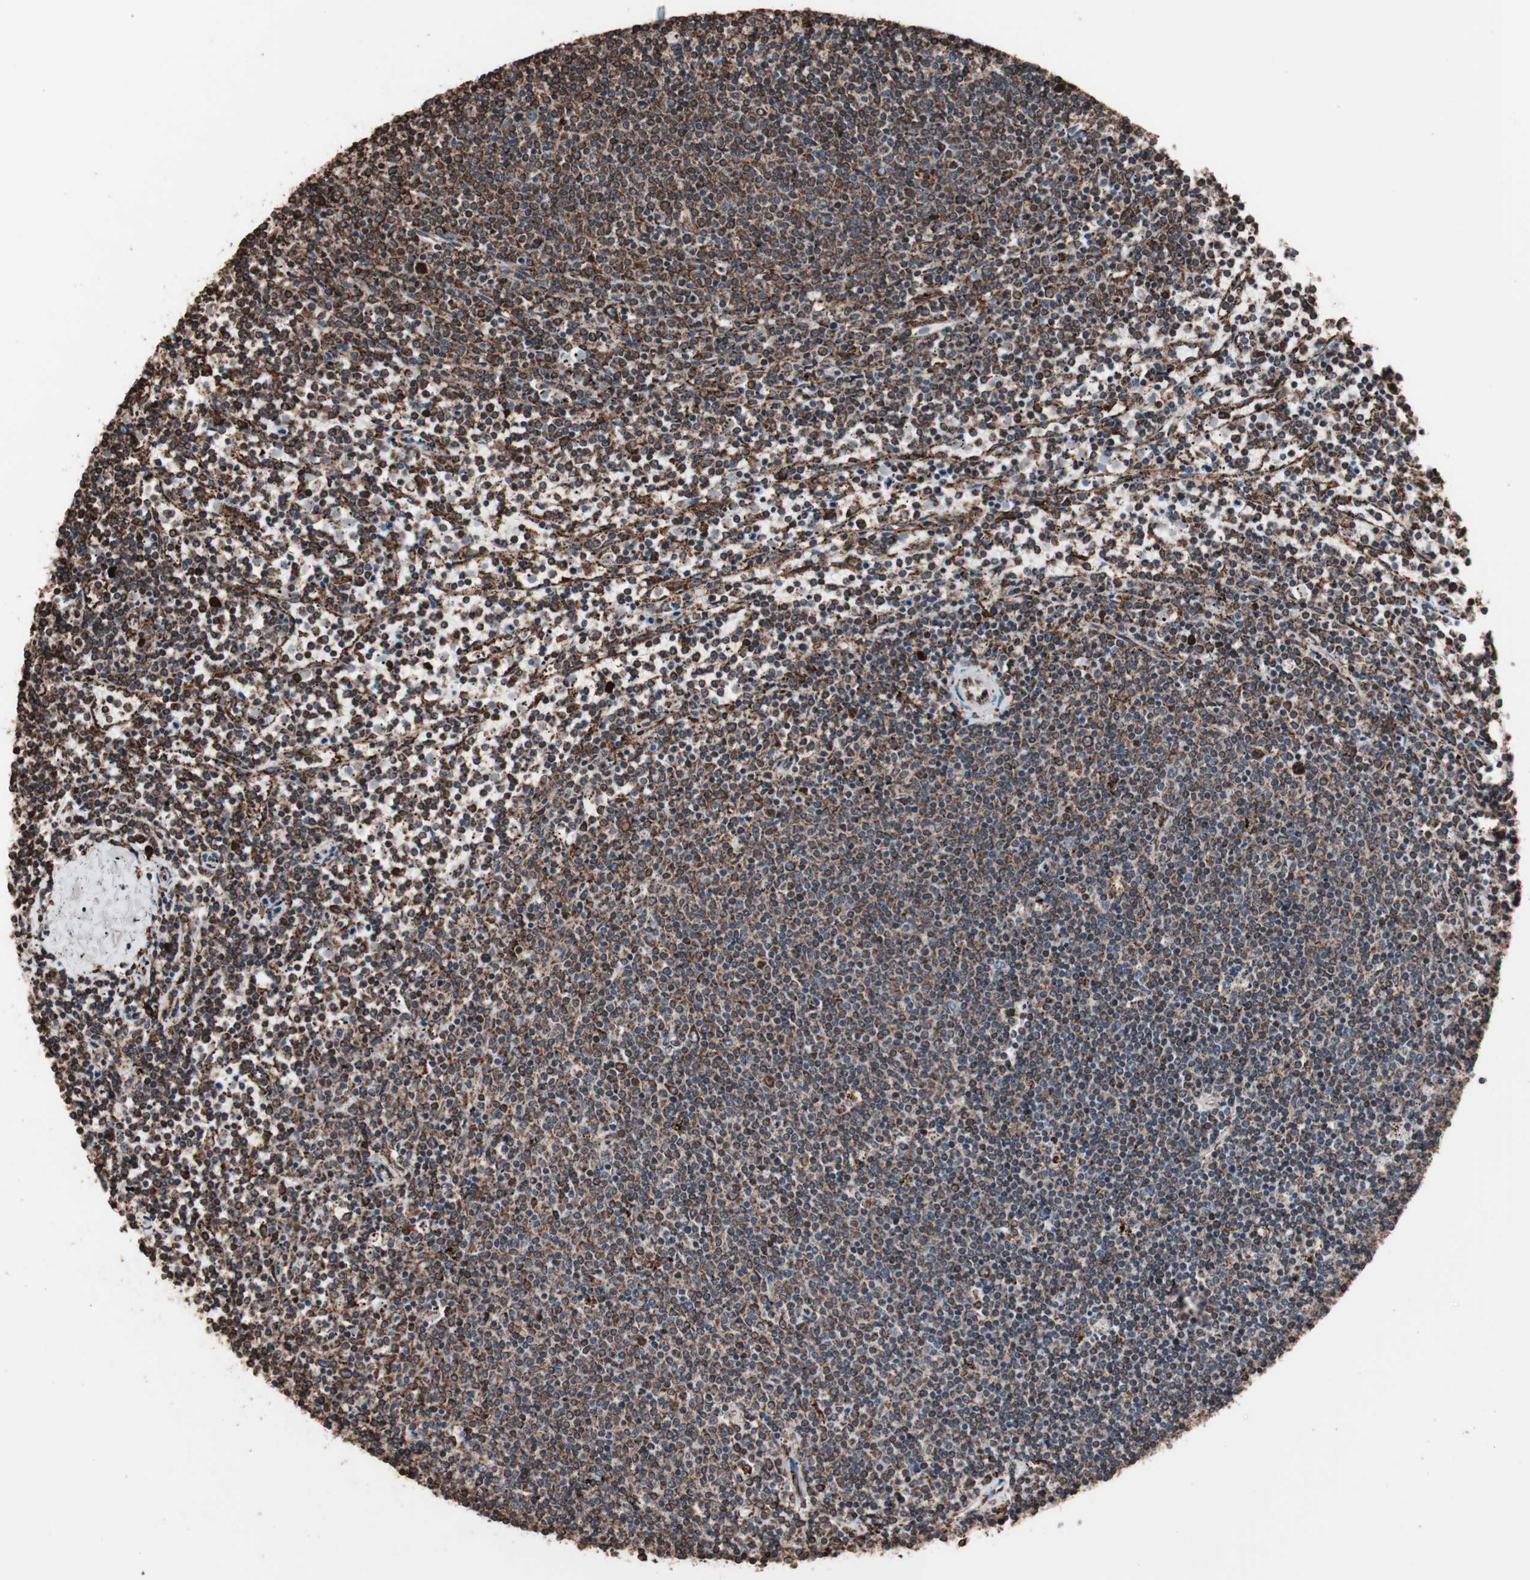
{"staining": {"intensity": "strong", "quantity": ">75%", "location": "cytoplasmic/membranous"}, "tissue": "lymphoma", "cell_type": "Tumor cells", "image_type": "cancer", "snomed": [{"axis": "morphology", "description": "Malignant lymphoma, non-Hodgkin's type, Low grade"}, {"axis": "topography", "description": "Spleen"}], "caption": "Human malignant lymphoma, non-Hodgkin's type (low-grade) stained for a protein (brown) shows strong cytoplasmic/membranous positive expression in about >75% of tumor cells.", "gene": "HSP90B1", "patient": {"sex": "female", "age": 50}}